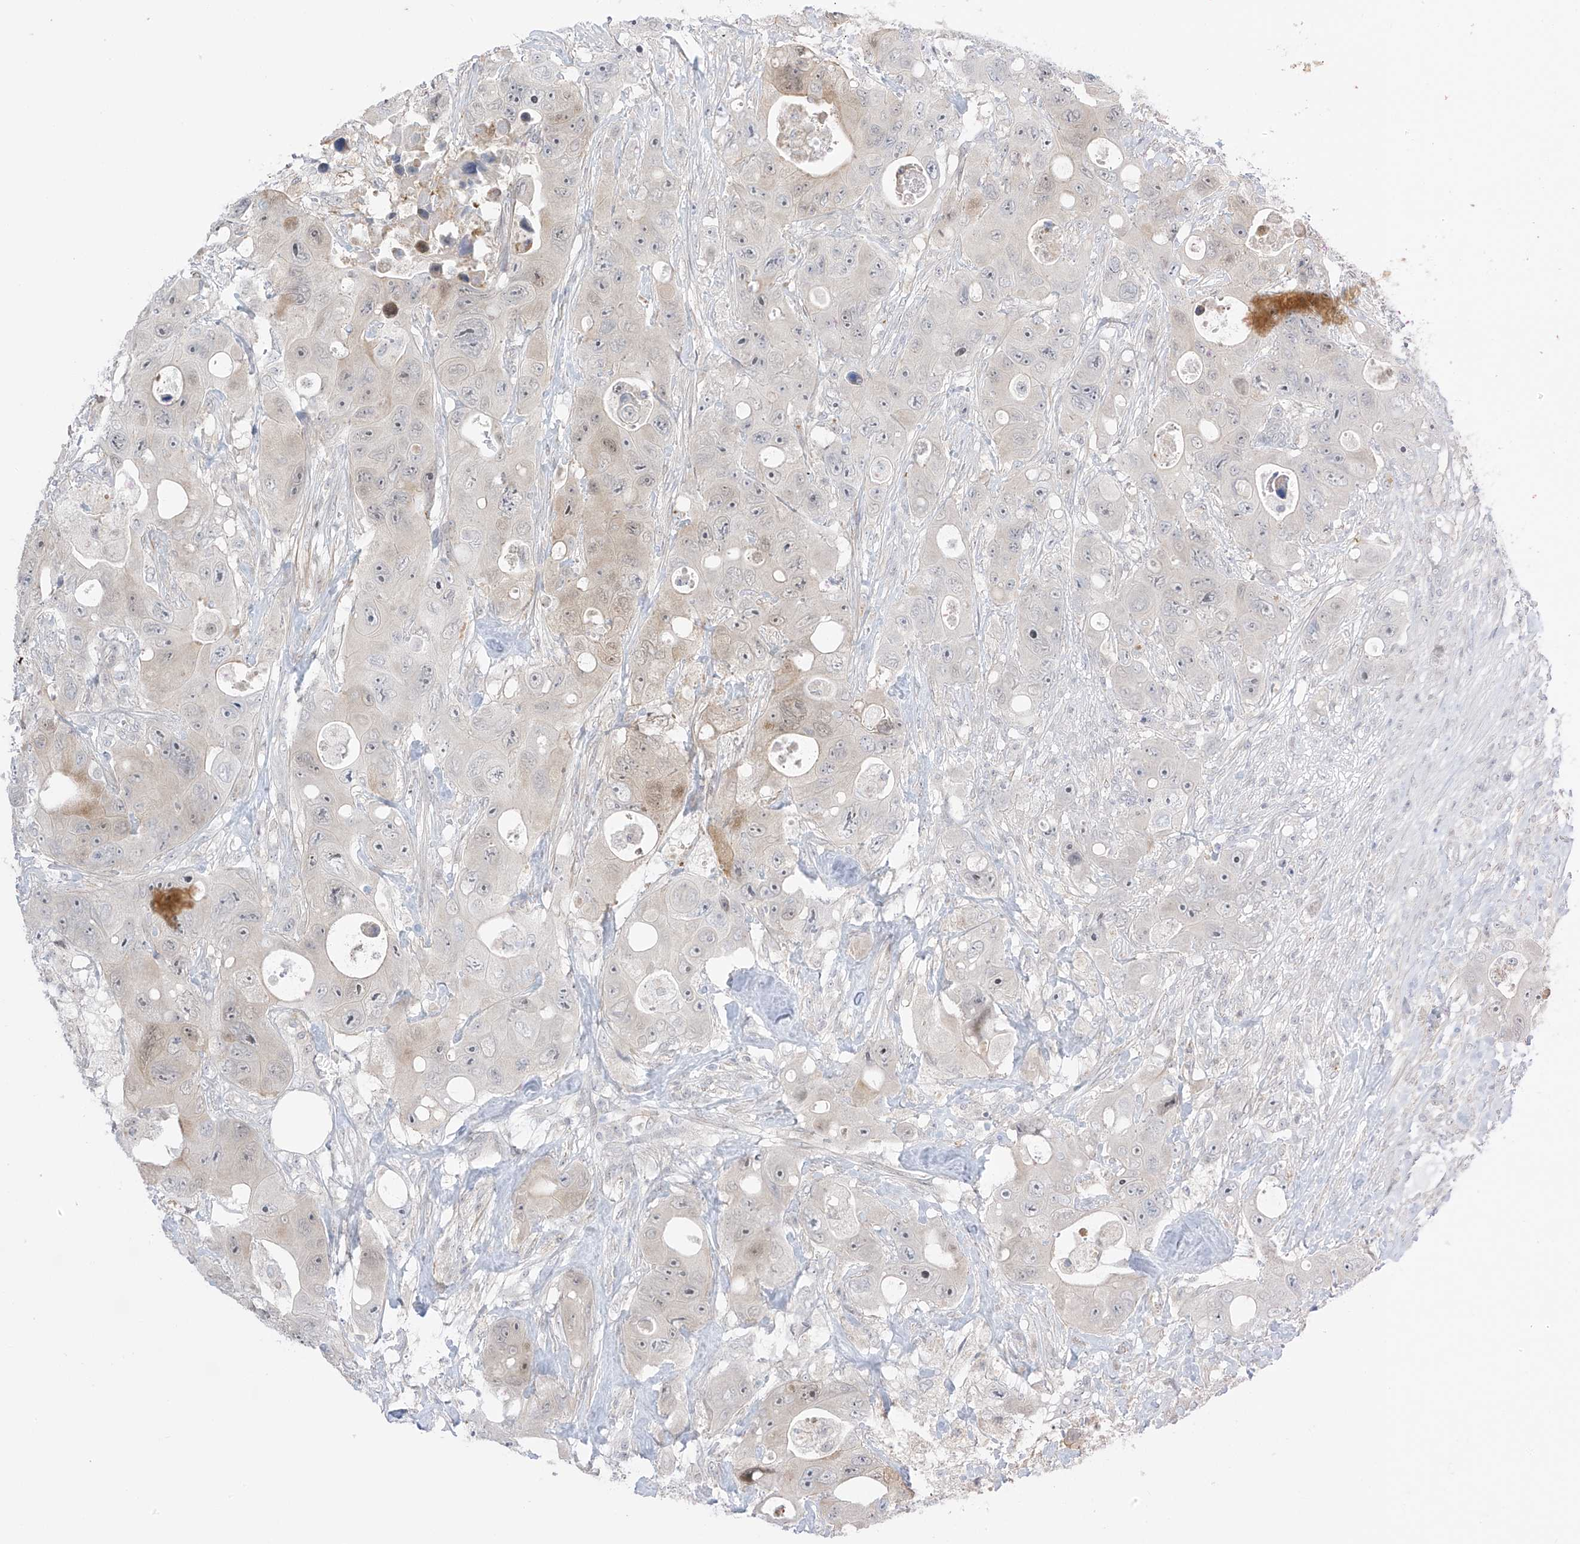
{"staining": {"intensity": "weak", "quantity": "<25%", "location": "cytoplasmic/membranous,nuclear"}, "tissue": "colorectal cancer", "cell_type": "Tumor cells", "image_type": "cancer", "snomed": [{"axis": "morphology", "description": "Adenocarcinoma, NOS"}, {"axis": "topography", "description": "Colon"}], "caption": "Tumor cells show no significant positivity in adenocarcinoma (colorectal).", "gene": "ASPRV1", "patient": {"sex": "female", "age": 46}}